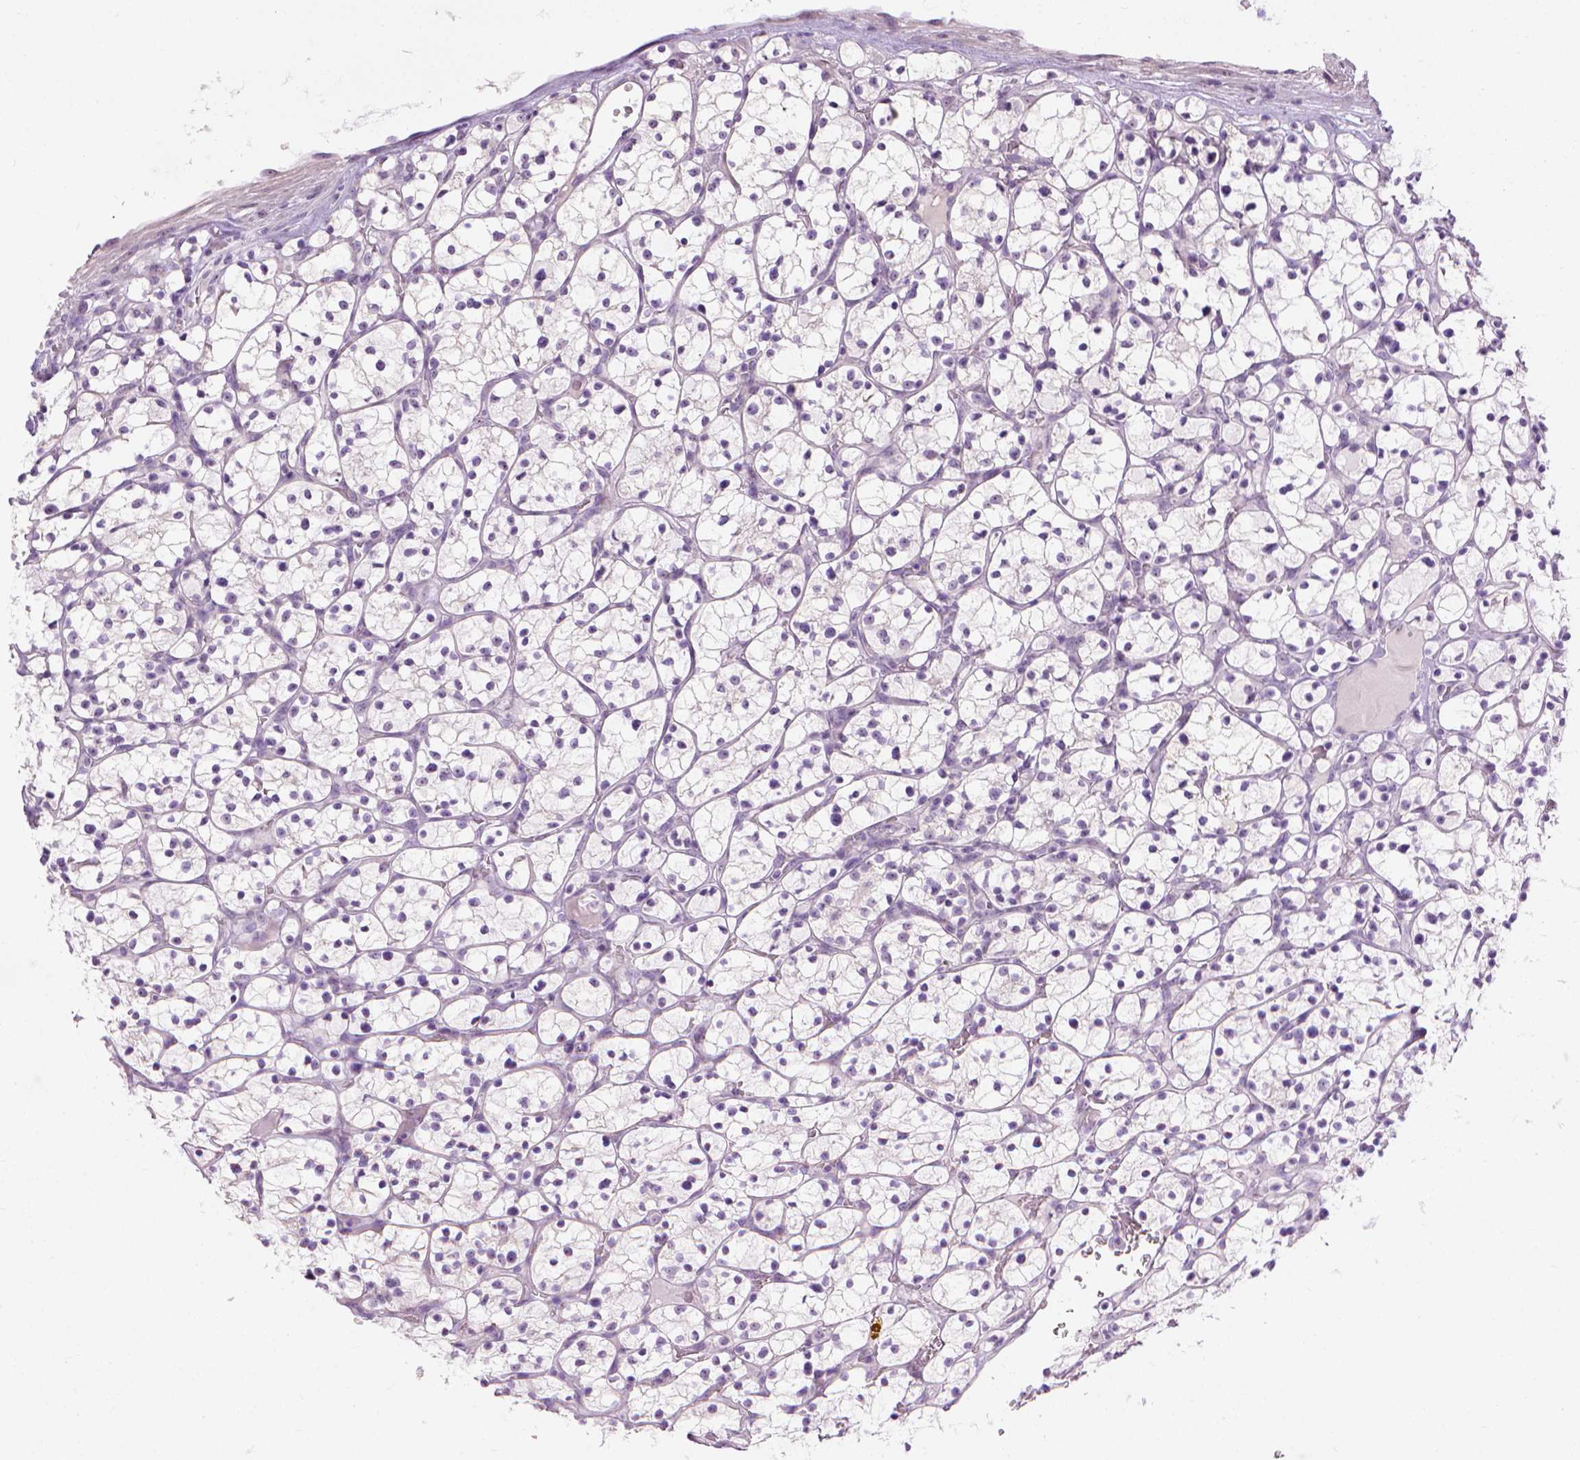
{"staining": {"intensity": "negative", "quantity": "none", "location": "none"}, "tissue": "renal cancer", "cell_type": "Tumor cells", "image_type": "cancer", "snomed": [{"axis": "morphology", "description": "Adenocarcinoma, NOS"}, {"axis": "topography", "description": "Kidney"}], "caption": "The histopathology image demonstrates no staining of tumor cells in adenocarcinoma (renal).", "gene": "UTP4", "patient": {"sex": "female", "age": 64}}